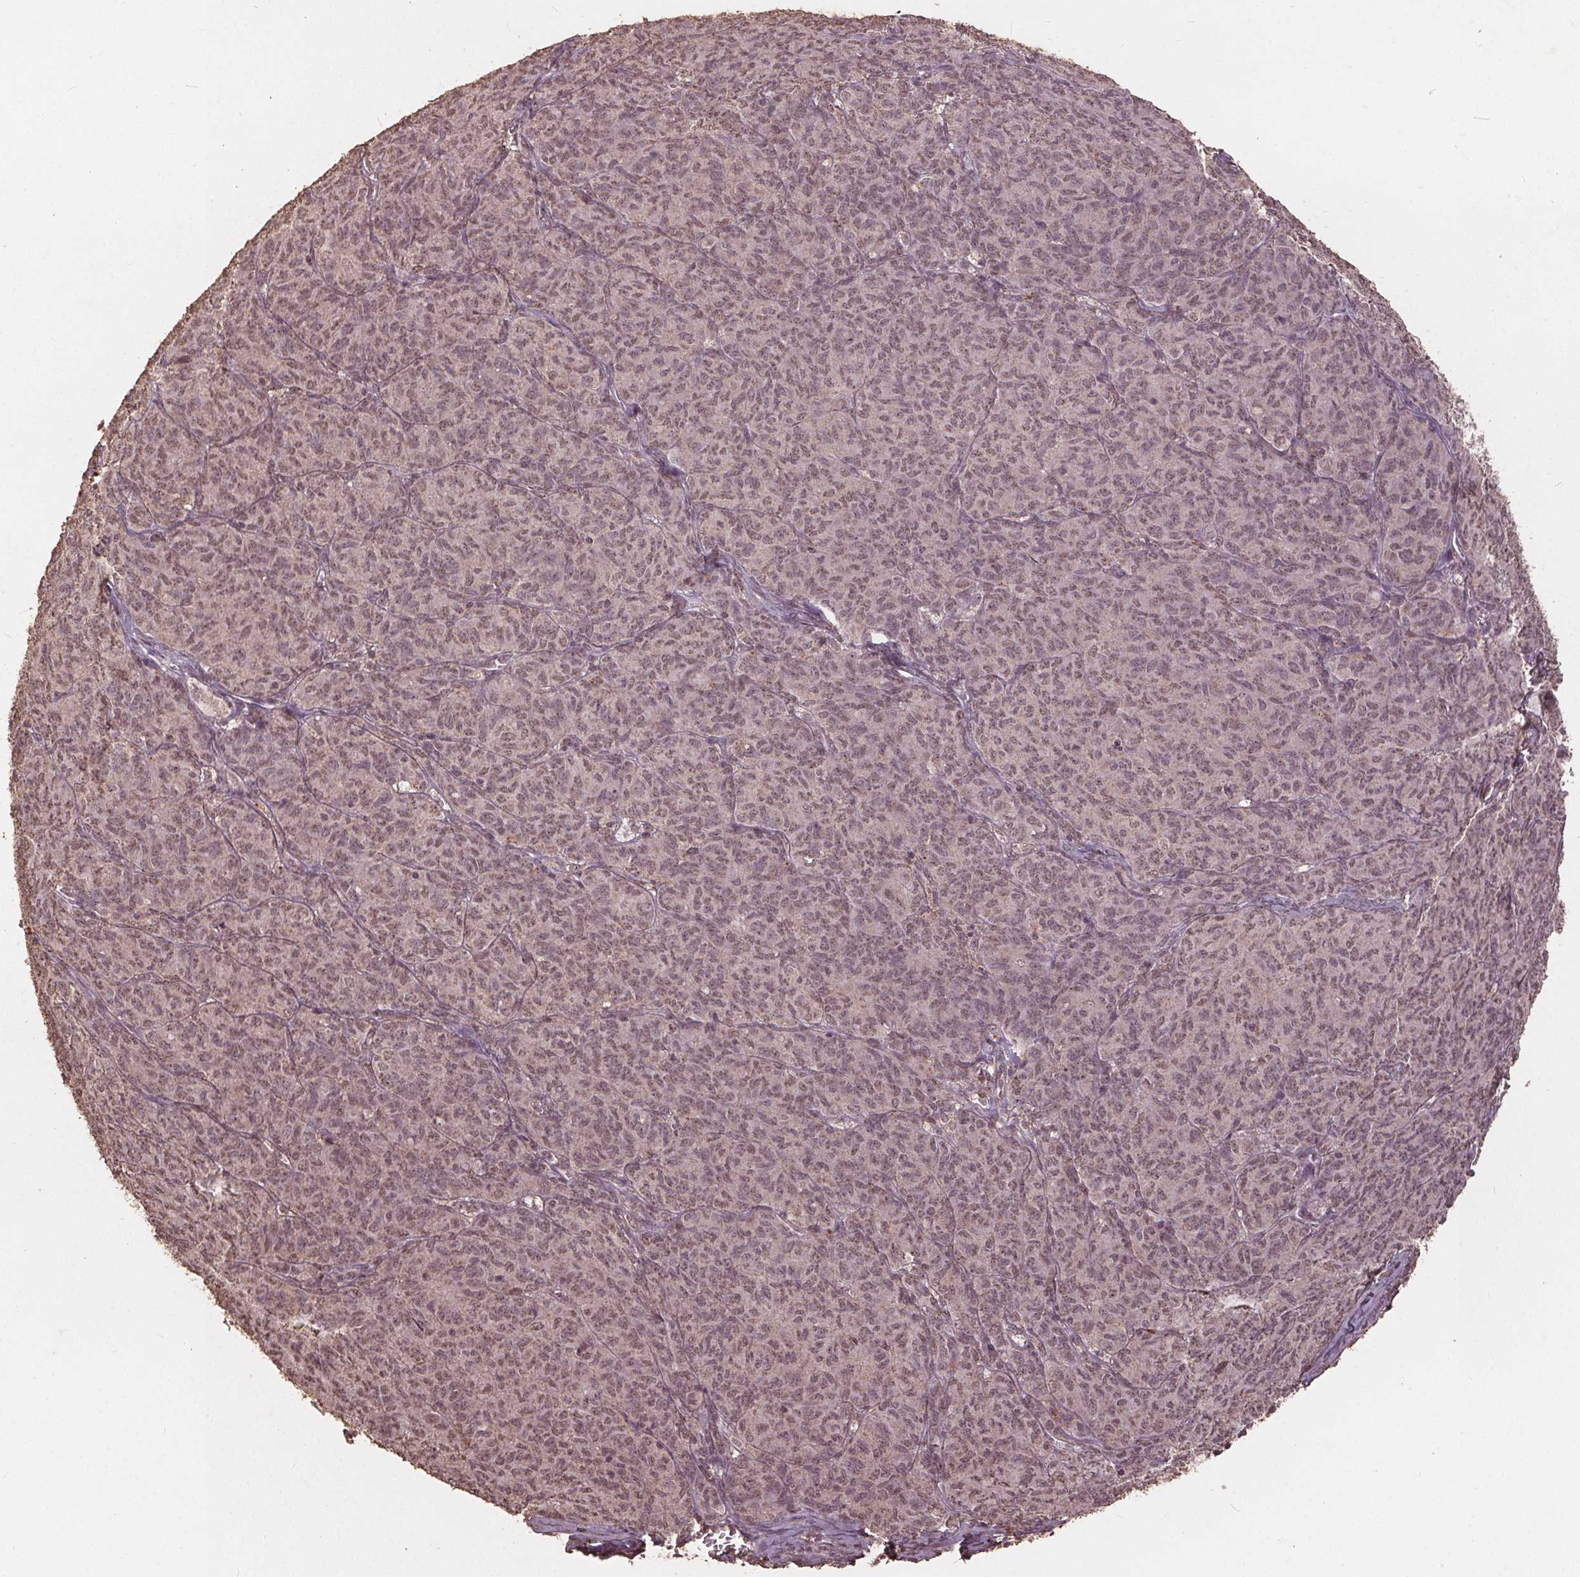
{"staining": {"intensity": "weak", "quantity": ">75%", "location": "nuclear"}, "tissue": "ovarian cancer", "cell_type": "Tumor cells", "image_type": "cancer", "snomed": [{"axis": "morphology", "description": "Carcinoma, endometroid"}, {"axis": "topography", "description": "Ovary"}], "caption": "A photomicrograph of endometroid carcinoma (ovarian) stained for a protein exhibits weak nuclear brown staining in tumor cells. (DAB = brown stain, brightfield microscopy at high magnification).", "gene": "DSG3", "patient": {"sex": "female", "age": 80}}